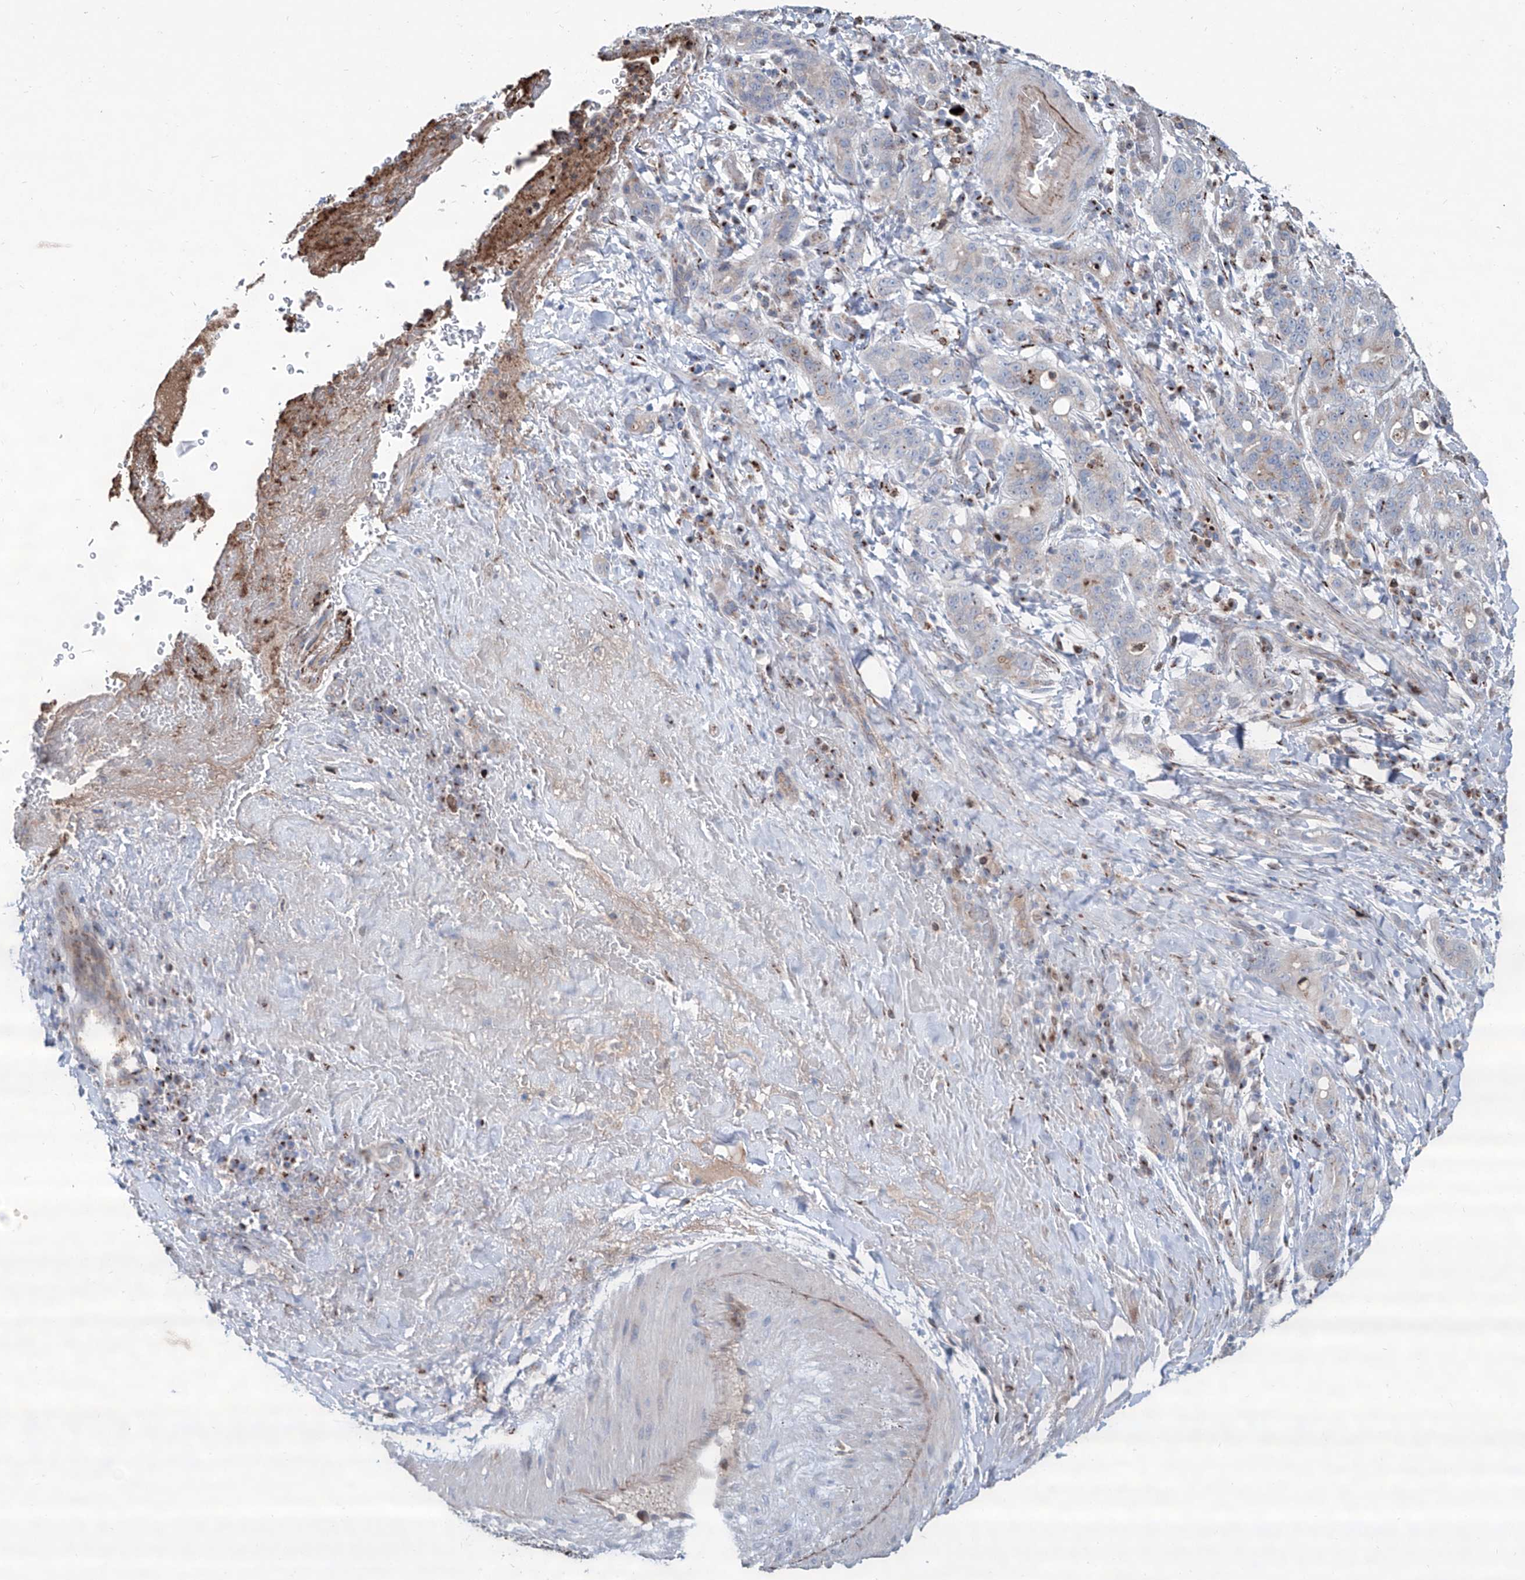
{"staining": {"intensity": "negative", "quantity": "none", "location": "none"}, "tissue": "liver cancer", "cell_type": "Tumor cells", "image_type": "cancer", "snomed": [{"axis": "morphology", "description": "Cholangiocarcinoma"}, {"axis": "topography", "description": "Liver"}], "caption": "DAB immunohistochemical staining of liver cholangiocarcinoma reveals no significant staining in tumor cells.", "gene": "CDH5", "patient": {"sex": "female", "age": 38}}